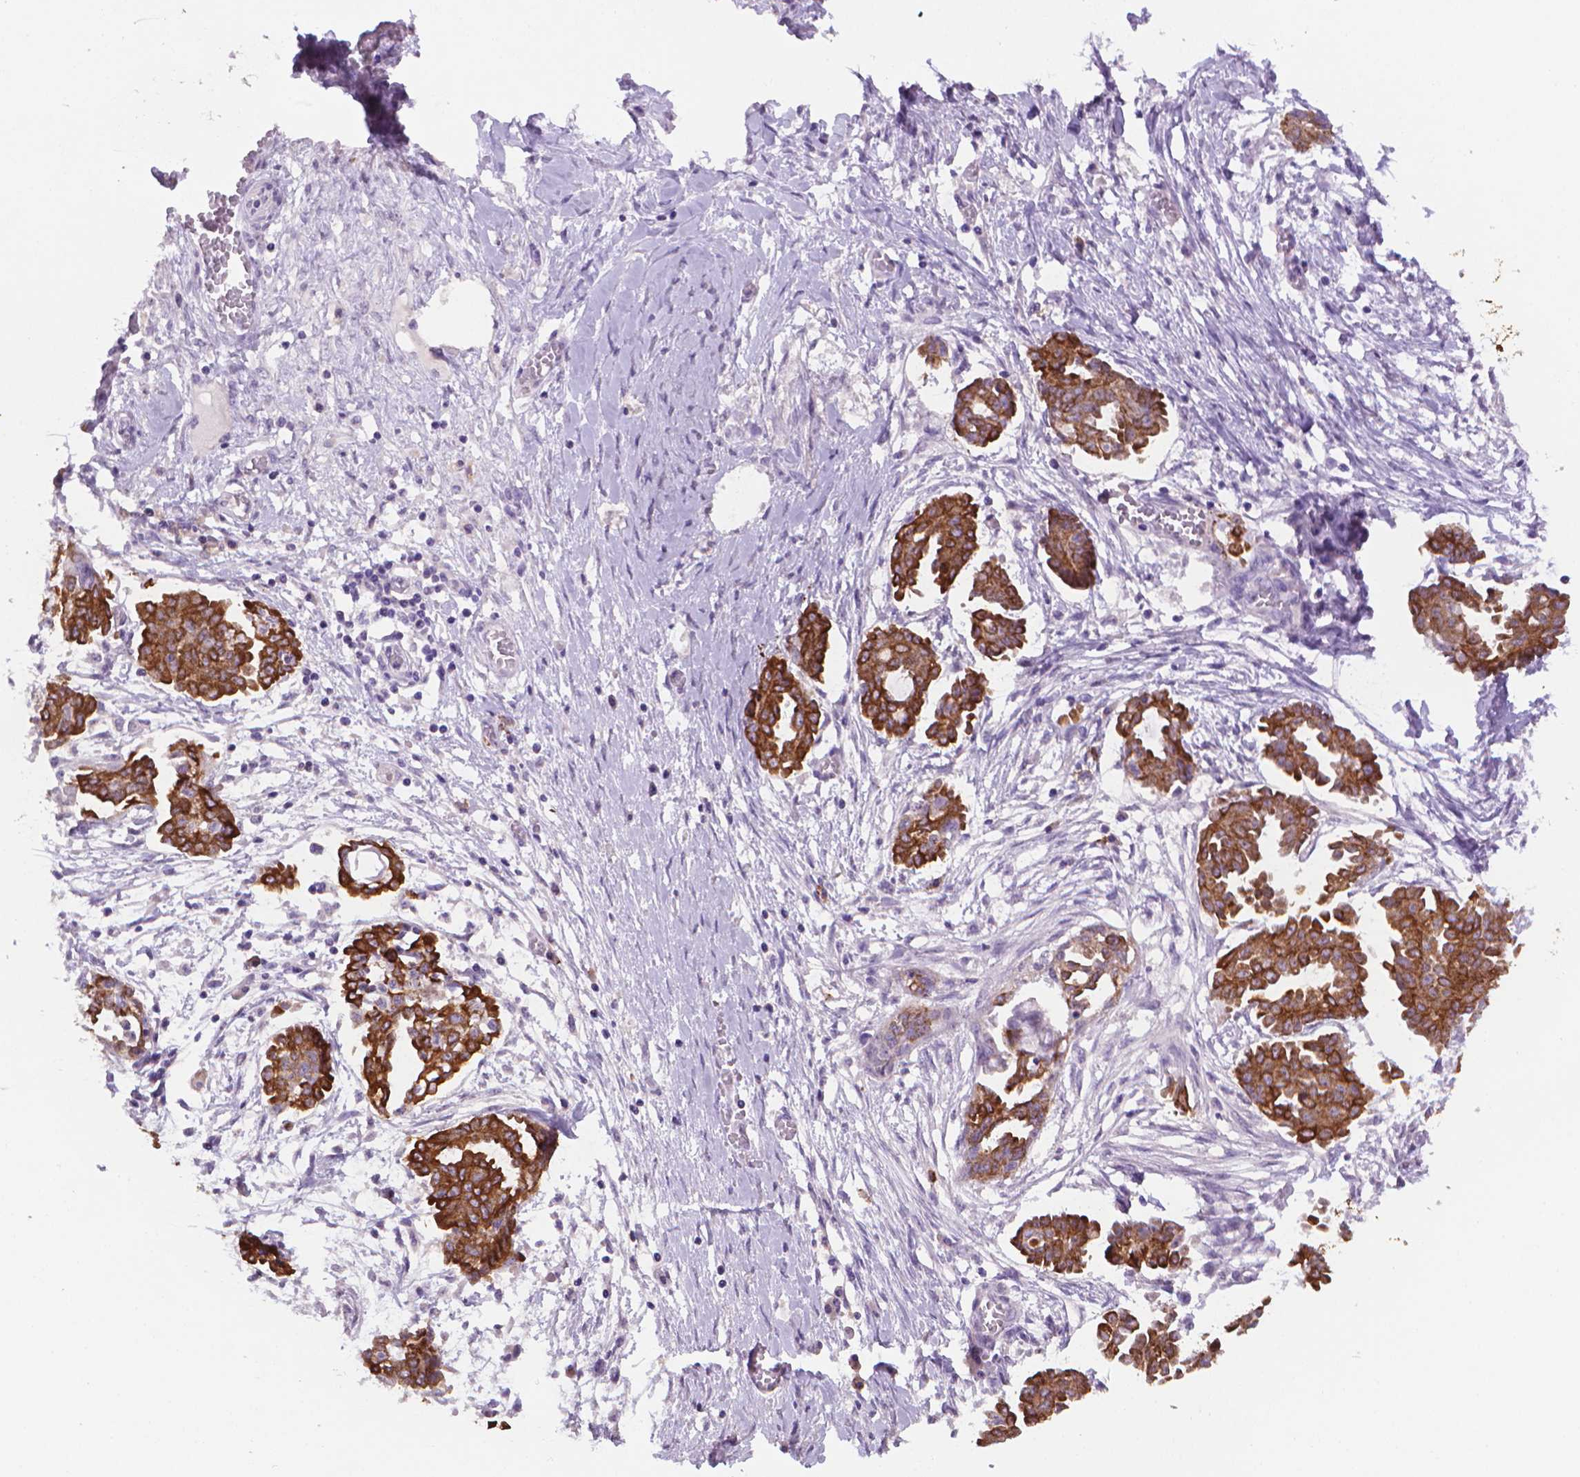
{"staining": {"intensity": "strong", "quantity": ">75%", "location": "cytoplasmic/membranous"}, "tissue": "ovarian cancer", "cell_type": "Tumor cells", "image_type": "cancer", "snomed": [{"axis": "morphology", "description": "Cystadenocarcinoma, serous, NOS"}, {"axis": "topography", "description": "Ovary"}], "caption": "Brown immunohistochemical staining in human ovarian cancer exhibits strong cytoplasmic/membranous staining in approximately >75% of tumor cells.", "gene": "MUC1", "patient": {"sex": "female", "age": 71}}